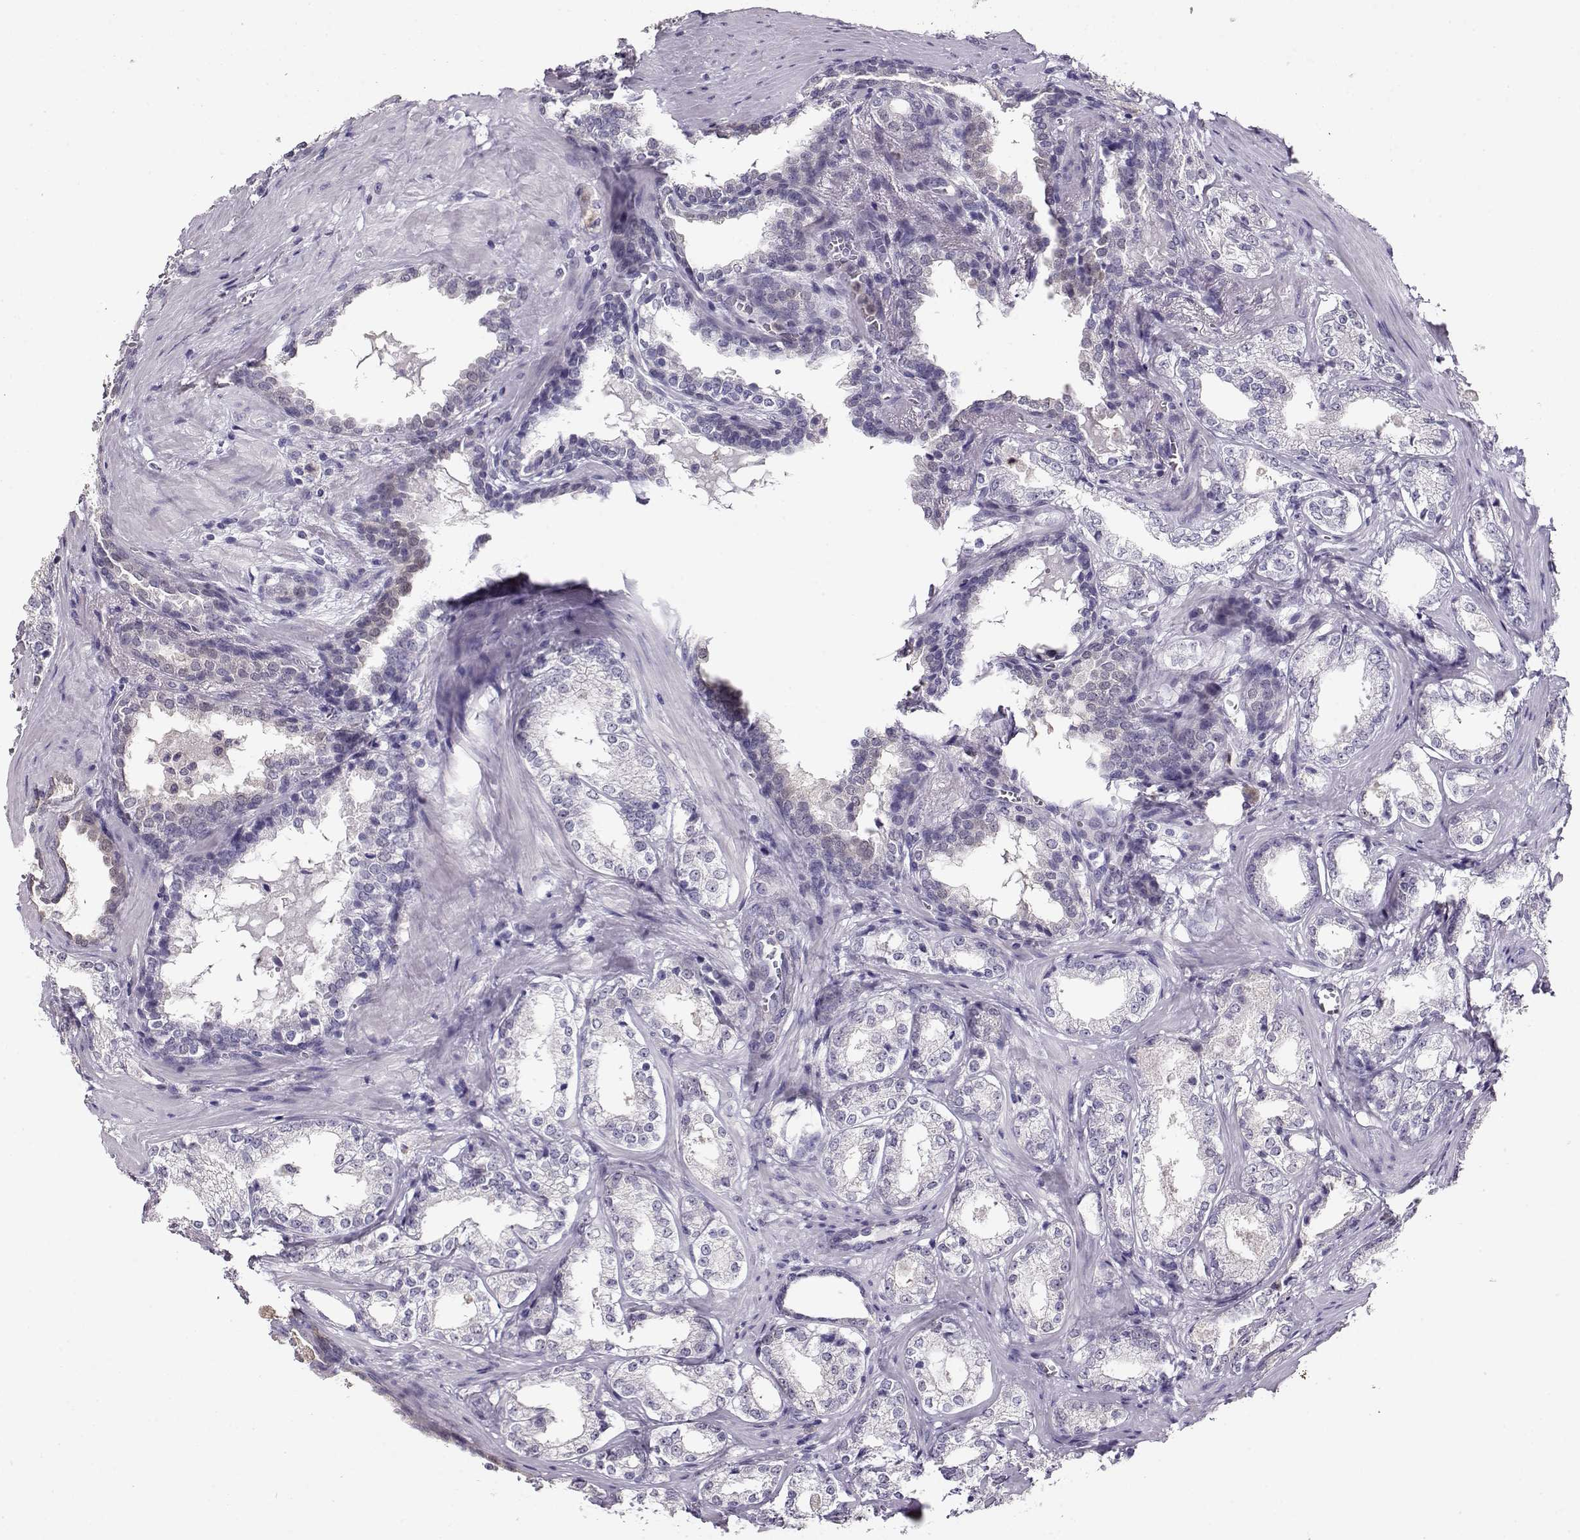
{"staining": {"intensity": "negative", "quantity": "none", "location": "none"}, "tissue": "prostate cancer", "cell_type": "Tumor cells", "image_type": "cancer", "snomed": [{"axis": "morphology", "description": "Adenocarcinoma, NOS"}, {"axis": "topography", "description": "Prostate and seminal vesicle, NOS"}], "caption": "There is no significant expression in tumor cells of prostate adenocarcinoma.", "gene": "CCR8", "patient": {"sex": "male", "age": 63}}